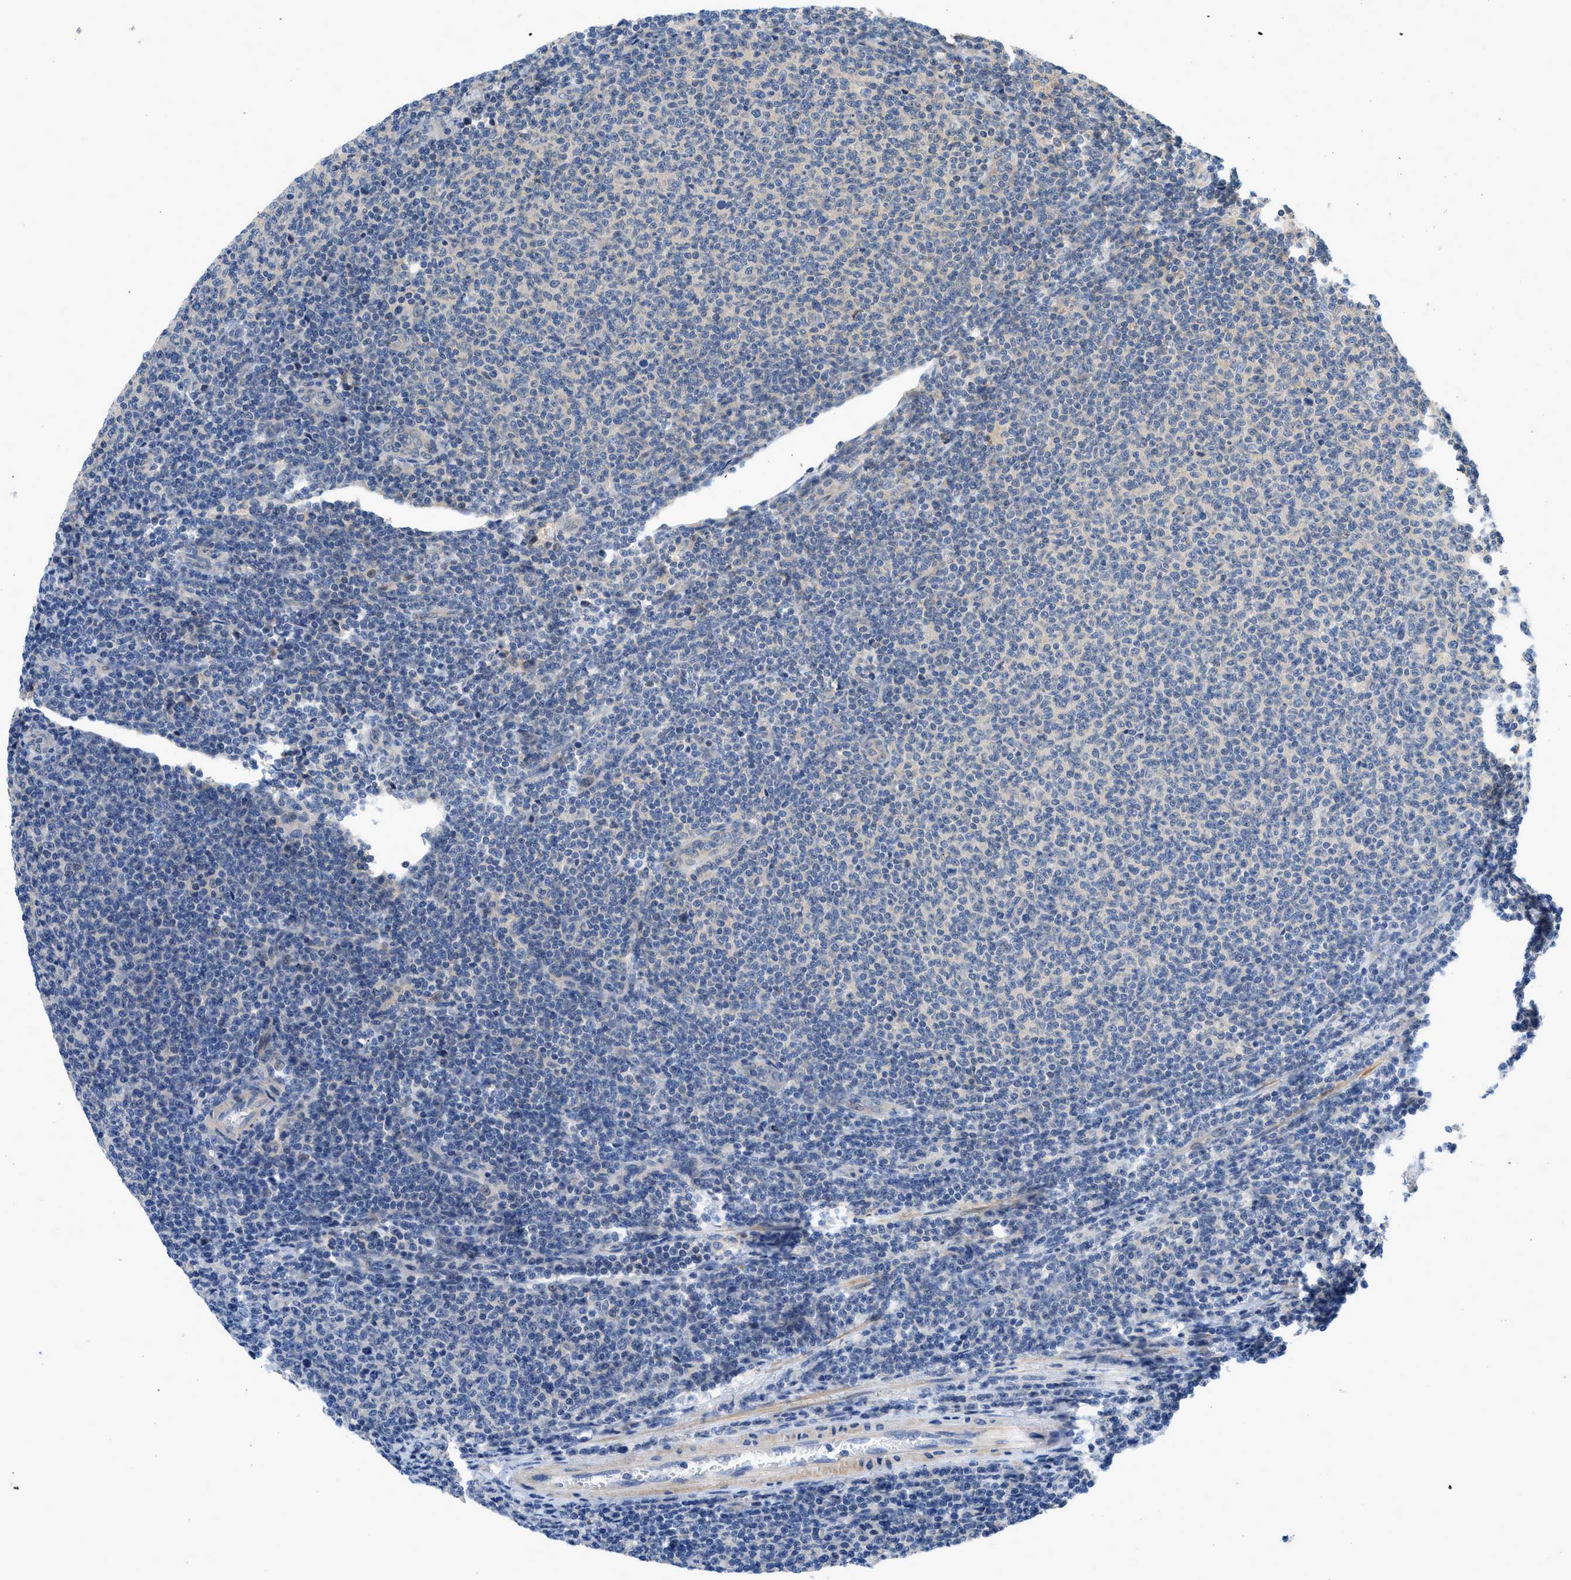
{"staining": {"intensity": "negative", "quantity": "none", "location": "none"}, "tissue": "lymphoma", "cell_type": "Tumor cells", "image_type": "cancer", "snomed": [{"axis": "morphology", "description": "Malignant lymphoma, non-Hodgkin's type, Low grade"}, {"axis": "topography", "description": "Lymph node"}], "caption": "There is no significant staining in tumor cells of lymphoma. (Brightfield microscopy of DAB IHC at high magnification).", "gene": "GPR31", "patient": {"sex": "male", "age": 66}}